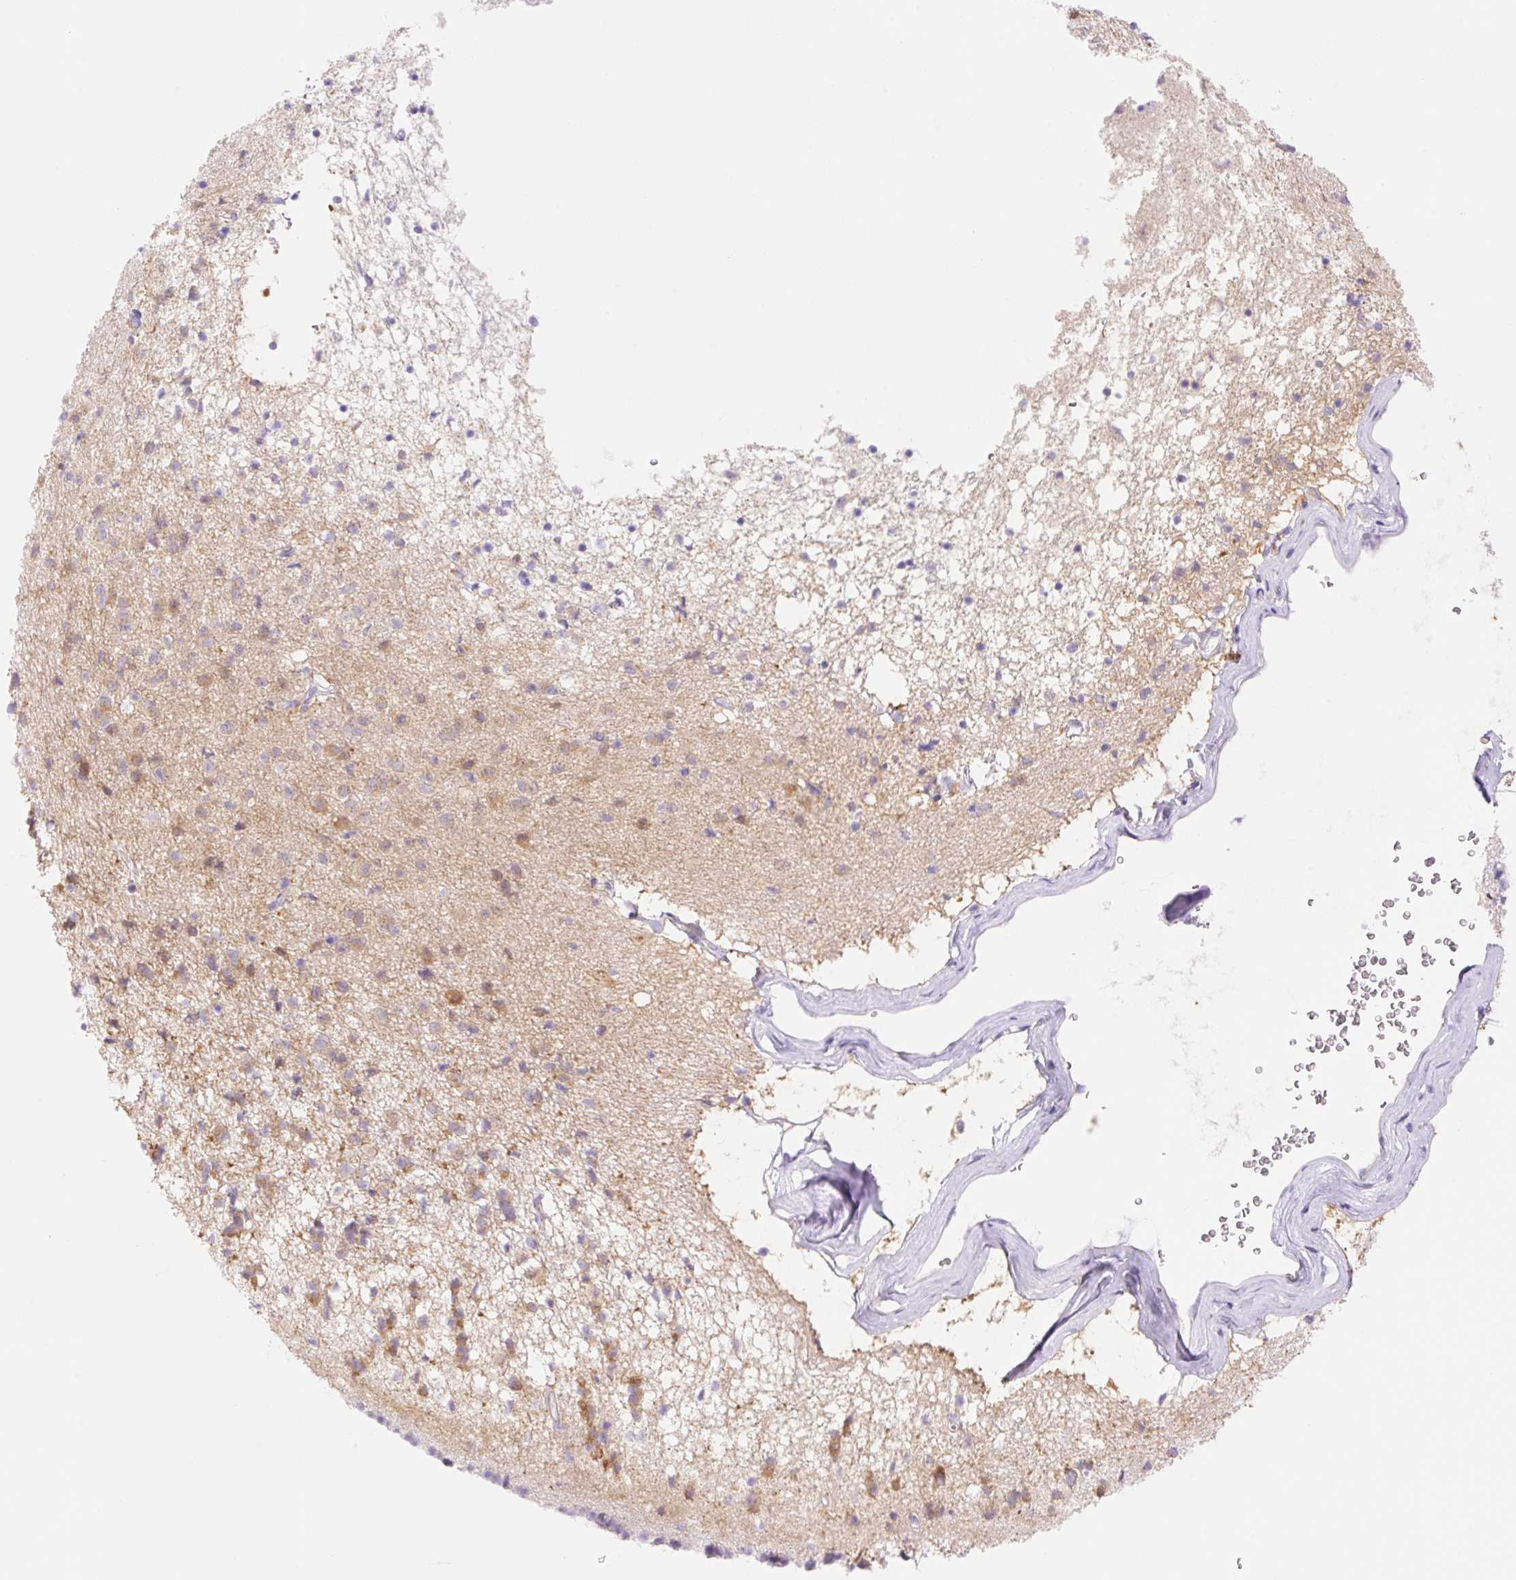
{"staining": {"intensity": "negative", "quantity": "none", "location": "none"}, "tissue": "caudate", "cell_type": "Glial cells", "image_type": "normal", "snomed": [{"axis": "morphology", "description": "Normal tissue, NOS"}, {"axis": "topography", "description": "Lateral ventricle wall"}], "caption": "Human caudate stained for a protein using IHC displays no staining in glial cells.", "gene": "DENND5A", "patient": {"sex": "male", "age": 58}}